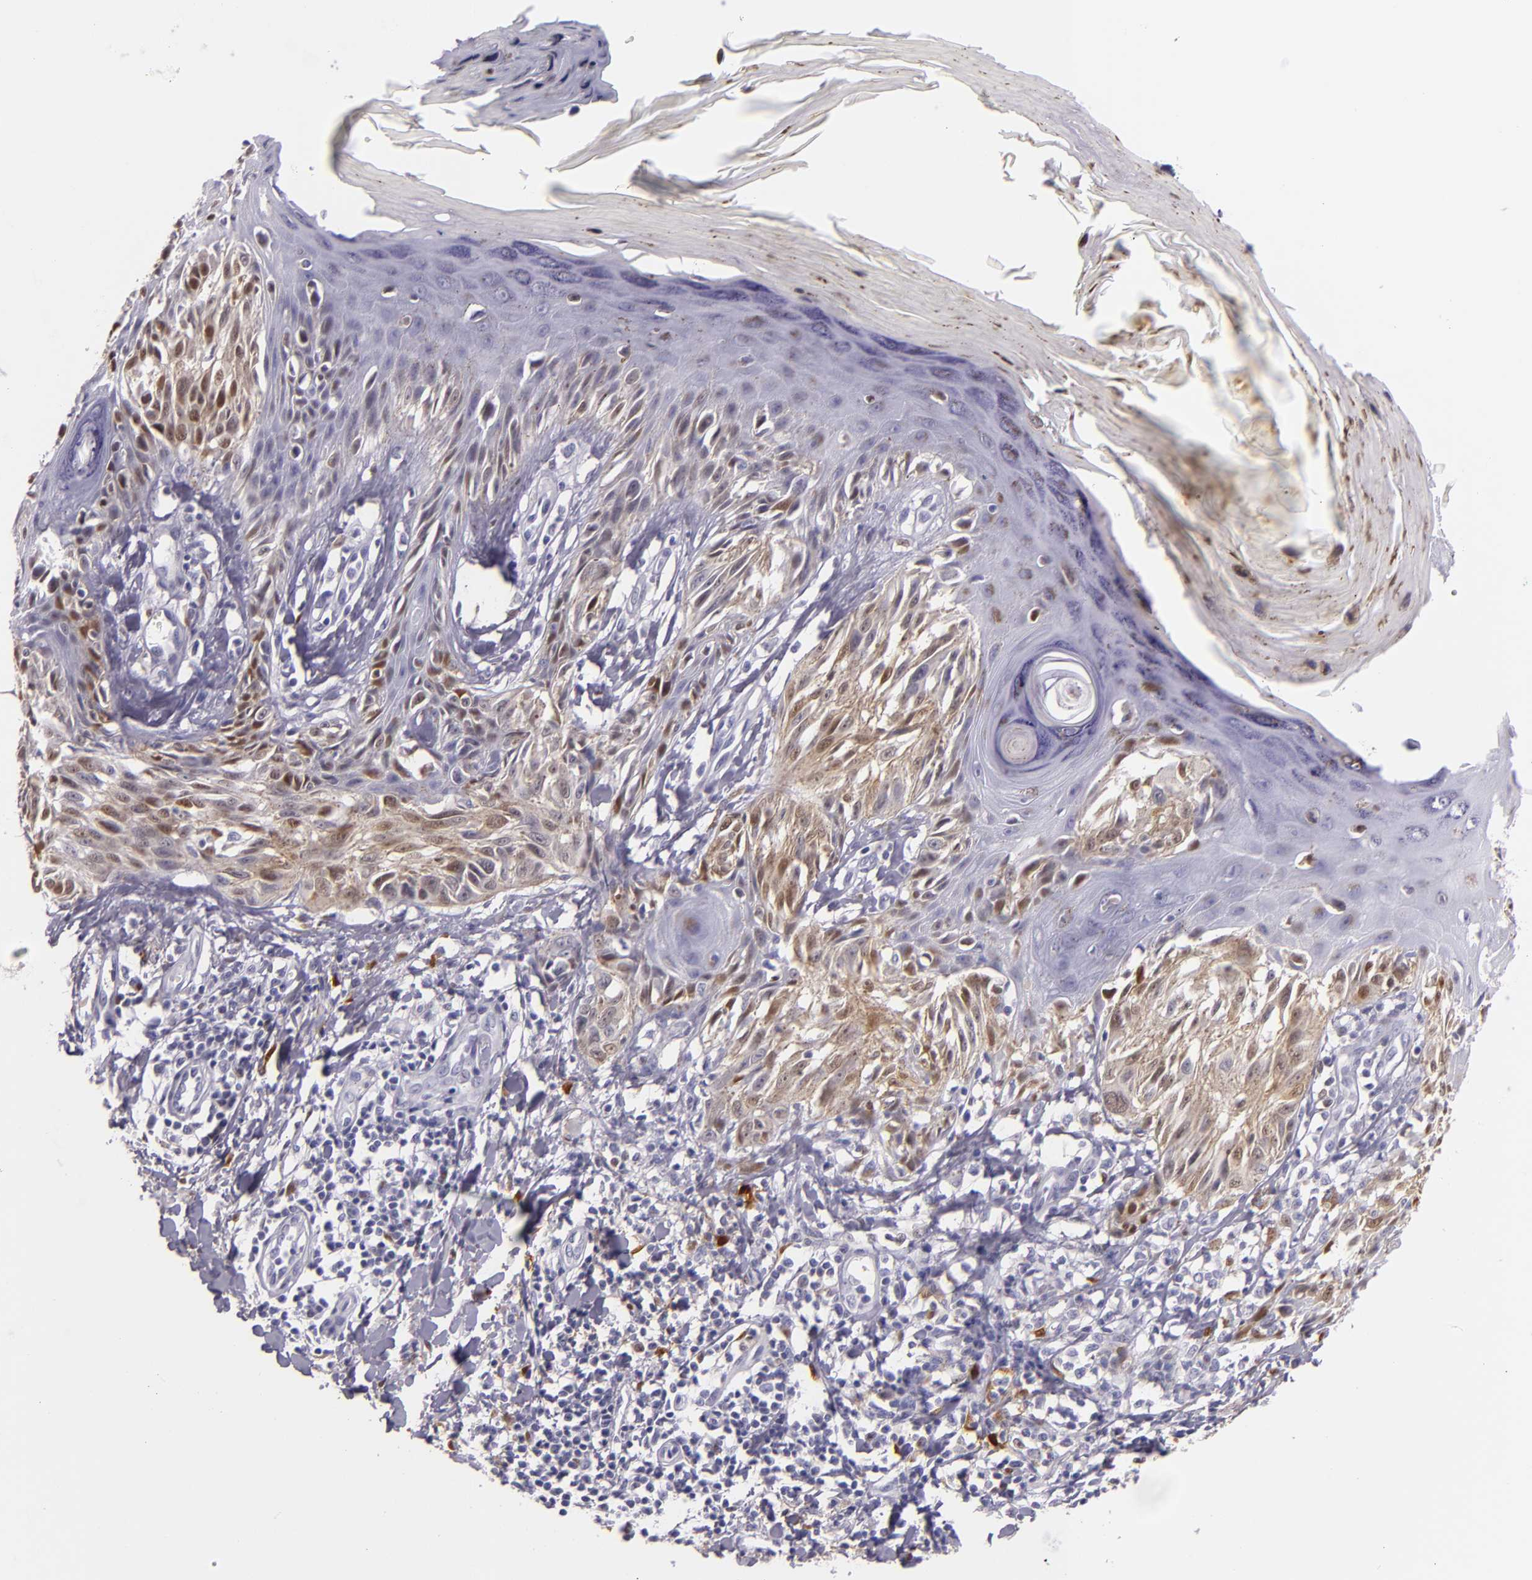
{"staining": {"intensity": "weak", "quantity": "25%-75%", "location": "nuclear"}, "tissue": "melanoma", "cell_type": "Tumor cells", "image_type": "cancer", "snomed": [{"axis": "morphology", "description": "Malignant melanoma, NOS"}, {"axis": "topography", "description": "Skin"}], "caption": "Immunohistochemical staining of melanoma exhibits weak nuclear protein staining in about 25%-75% of tumor cells. (Stains: DAB in brown, nuclei in blue, Microscopy: brightfield microscopy at high magnification).", "gene": "MT1A", "patient": {"sex": "female", "age": 77}}